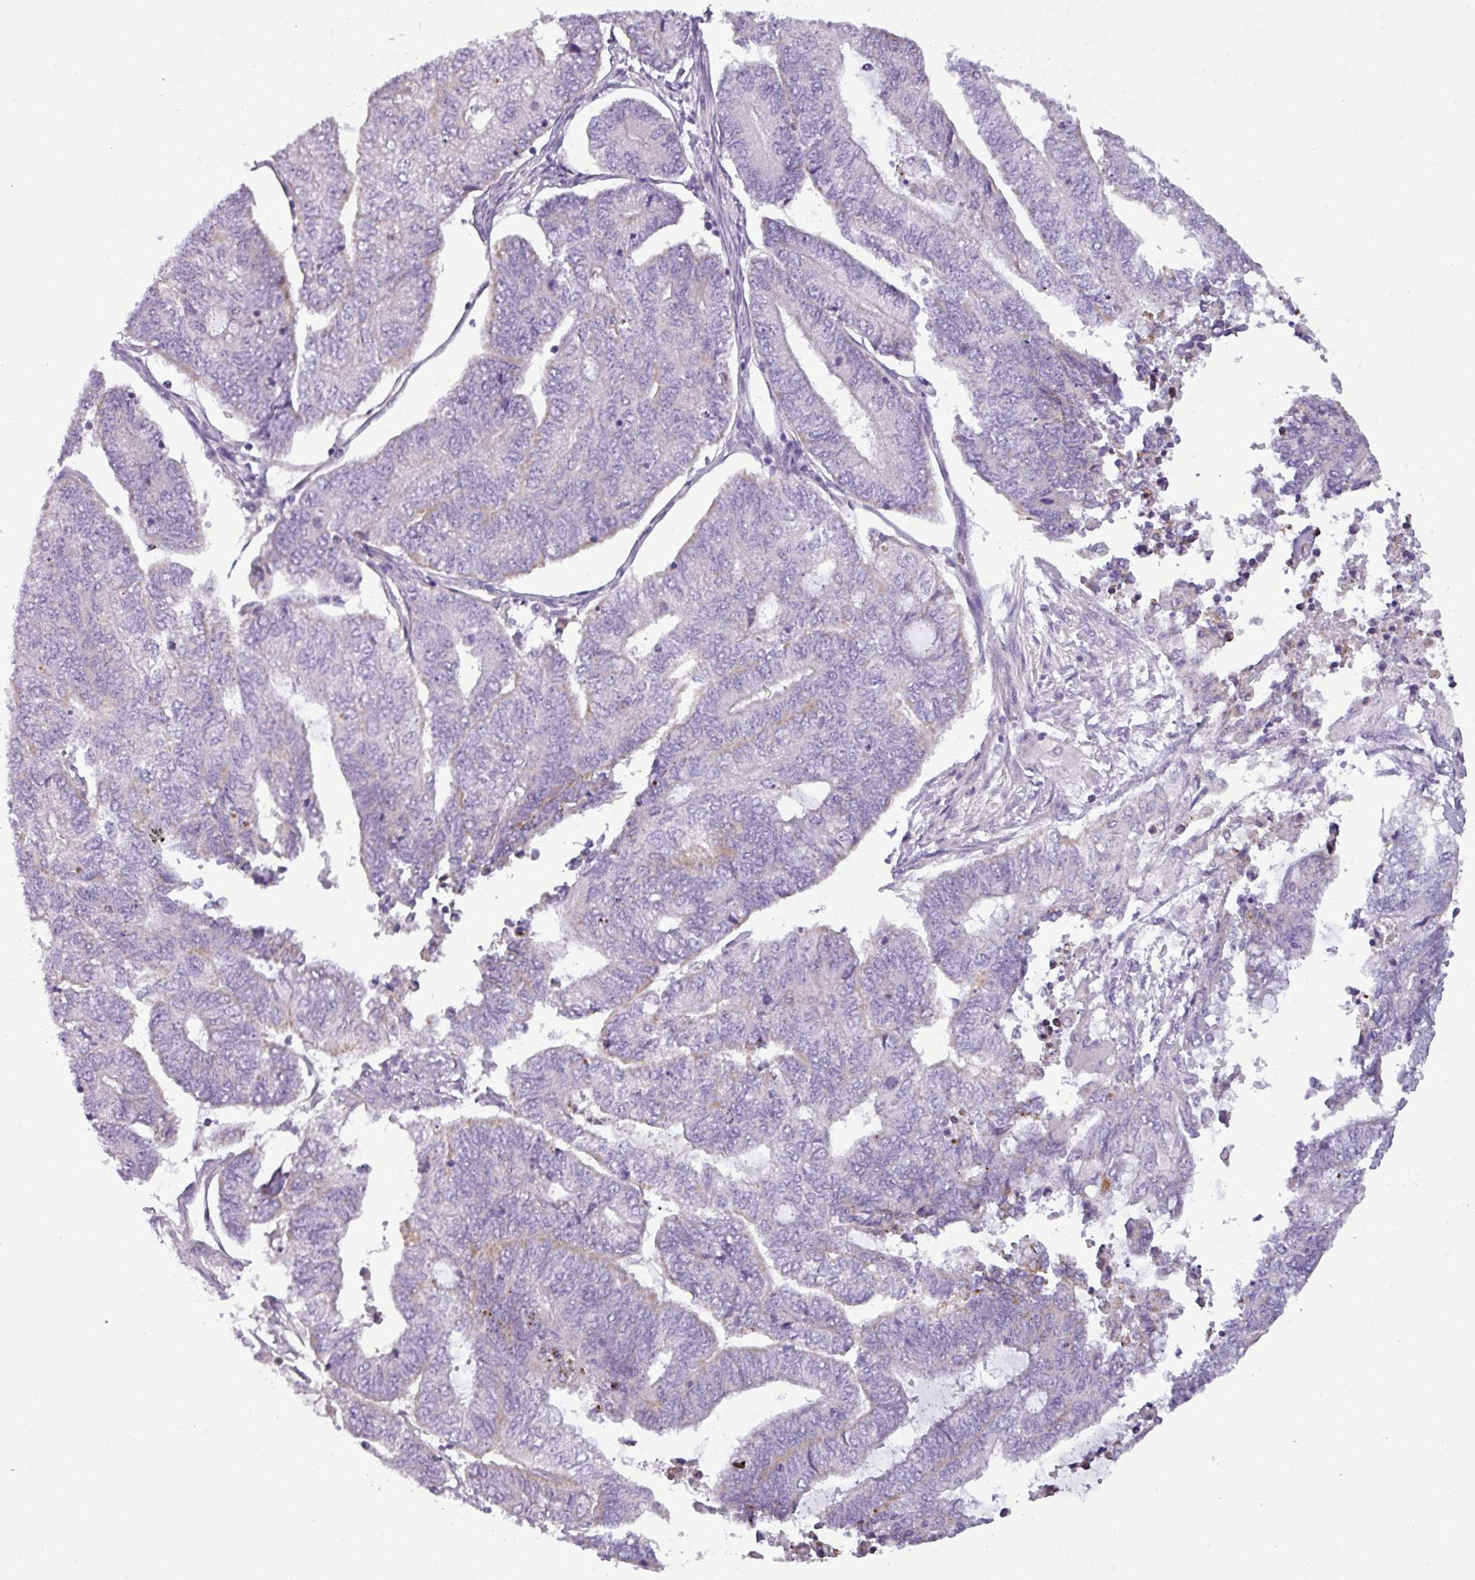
{"staining": {"intensity": "weak", "quantity": "<25%", "location": "cytoplasmic/membranous"}, "tissue": "endometrial cancer", "cell_type": "Tumor cells", "image_type": "cancer", "snomed": [{"axis": "morphology", "description": "Adenocarcinoma, NOS"}, {"axis": "topography", "description": "Uterus"}, {"axis": "topography", "description": "Endometrium"}], "caption": "This image is of endometrial cancer stained with IHC to label a protein in brown with the nuclei are counter-stained blue. There is no staining in tumor cells.", "gene": "PNMA6A", "patient": {"sex": "female", "age": 70}}